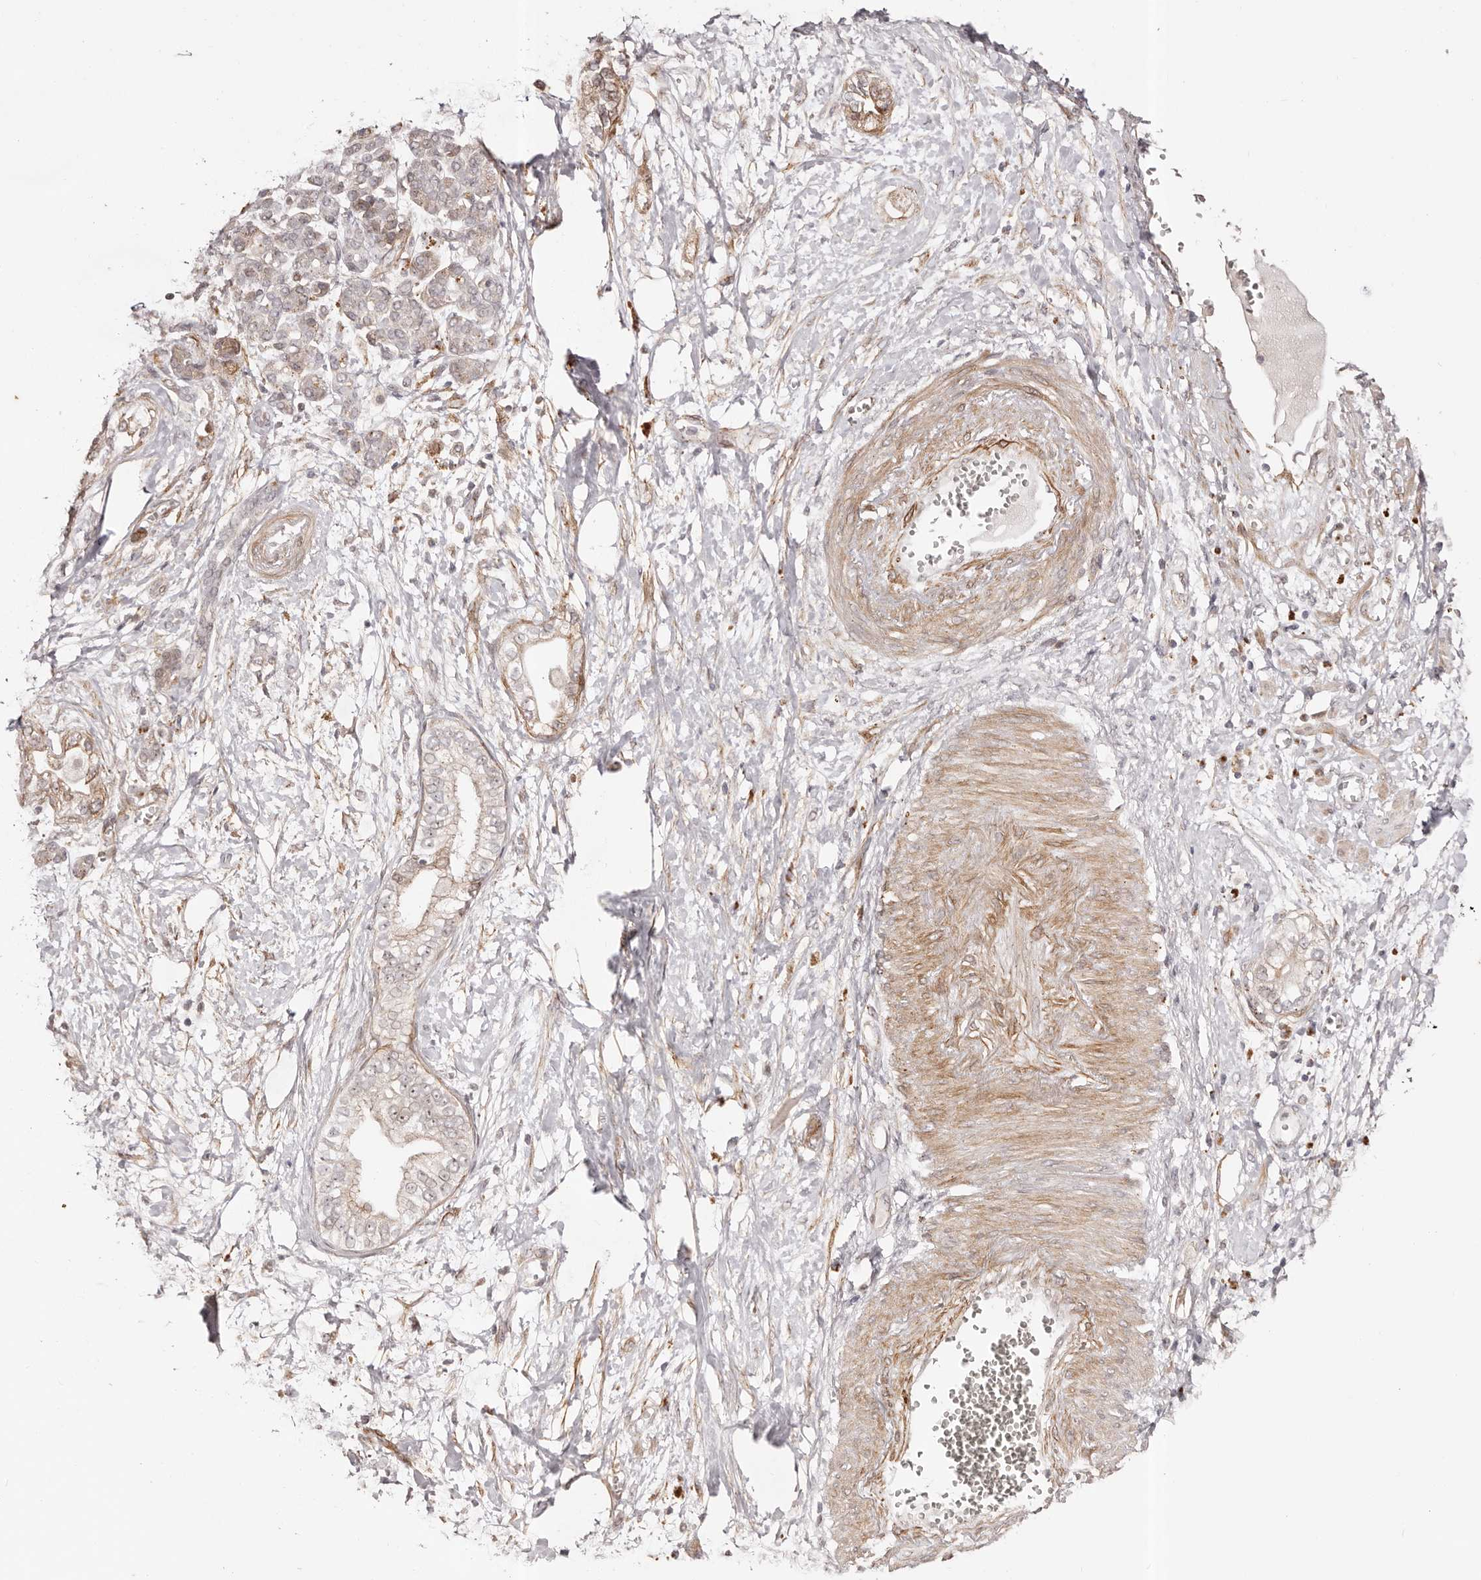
{"staining": {"intensity": "weak", "quantity": "25%-75%", "location": "cytoplasmic/membranous,nuclear"}, "tissue": "pancreatic cancer", "cell_type": "Tumor cells", "image_type": "cancer", "snomed": [{"axis": "morphology", "description": "Adenocarcinoma, NOS"}, {"axis": "topography", "description": "Pancreas"}], "caption": "IHC (DAB (3,3'-diaminobenzidine)) staining of pancreatic cancer (adenocarcinoma) demonstrates weak cytoplasmic/membranous and nuclear protein expression in approximately 25%-75% of tumor cells. Nuclei are stained in blue.", "gene": "MICAL2", "patient": {"sex": "male", "age": 68}}